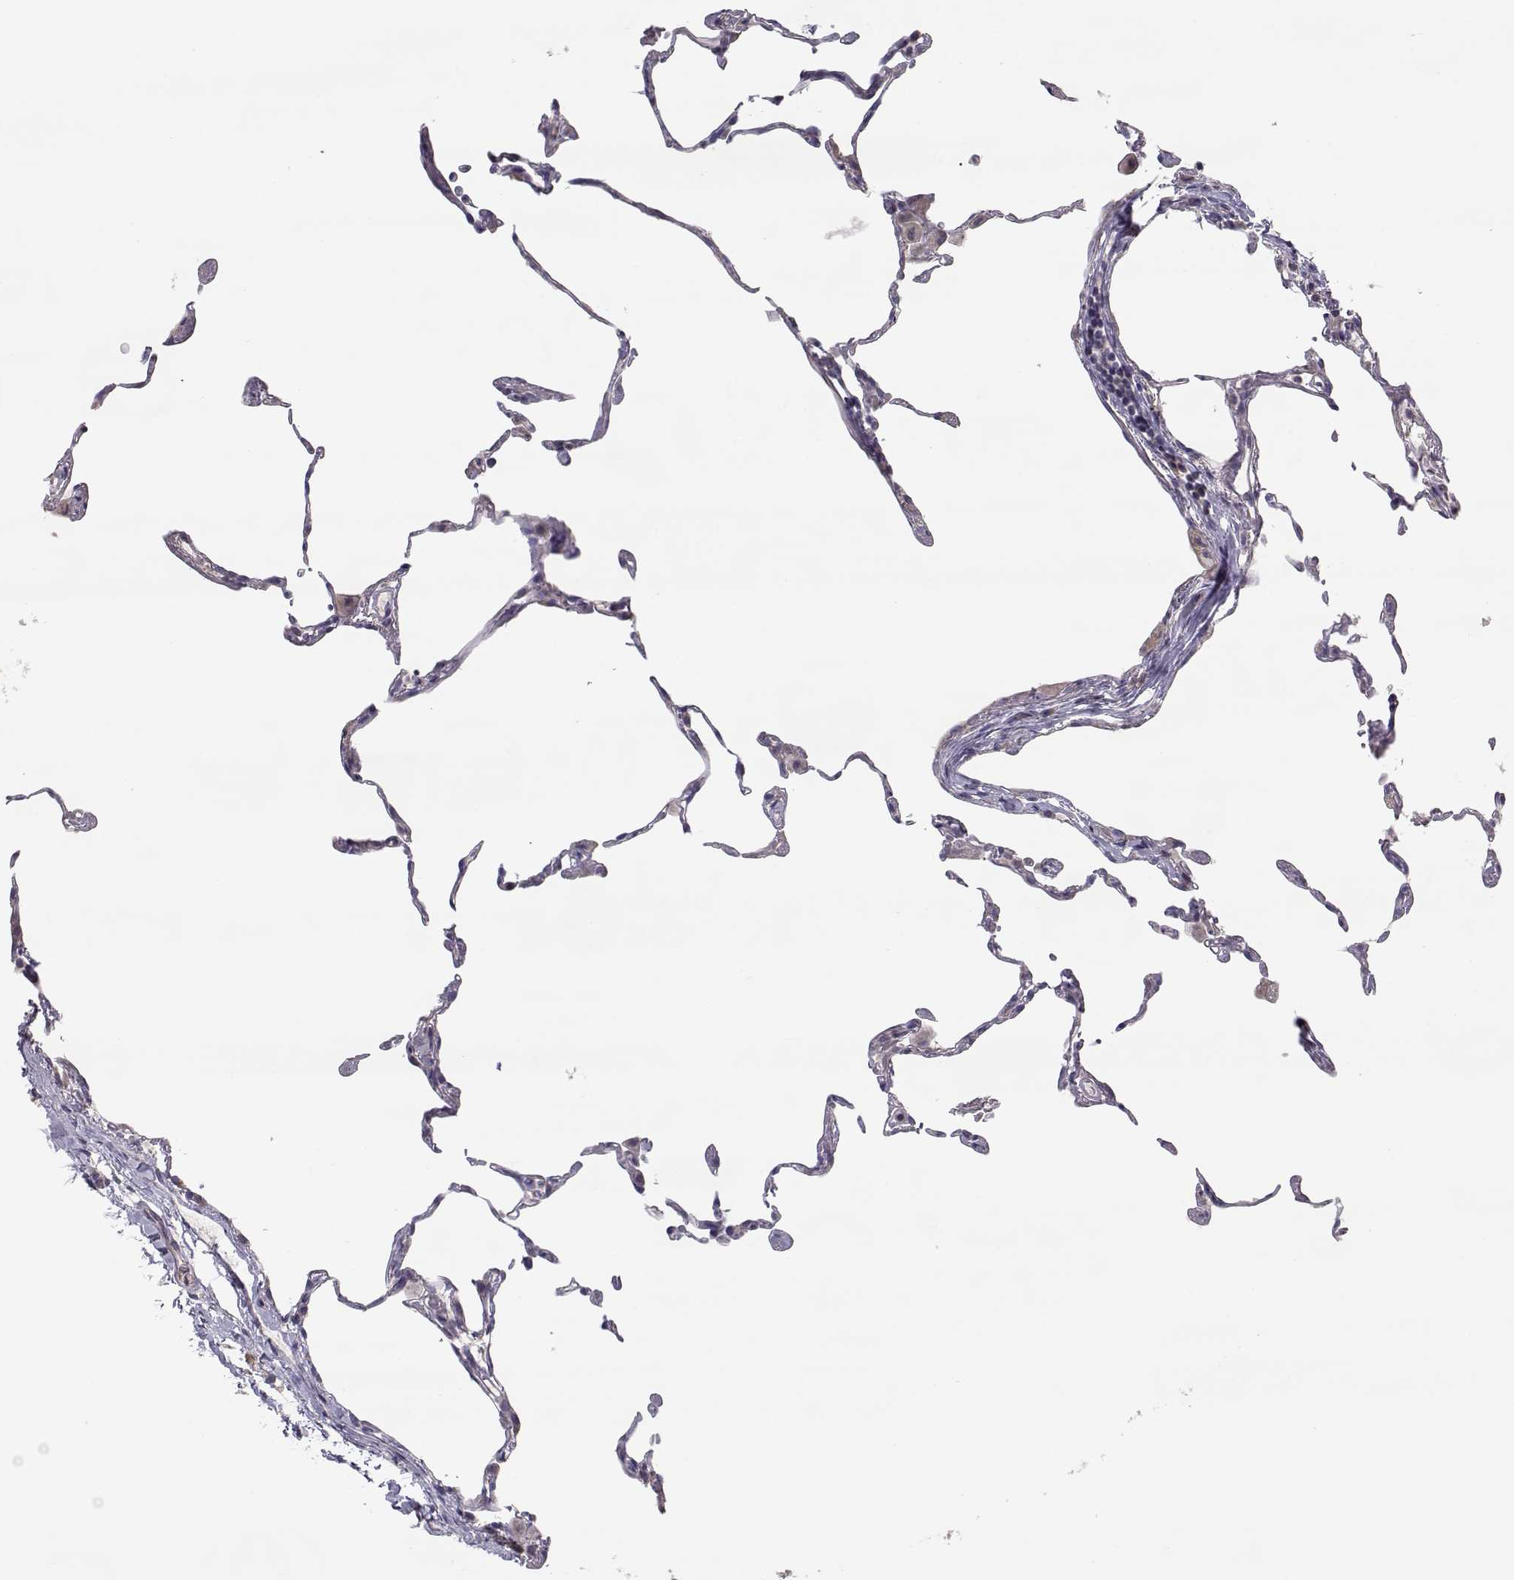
{"staining": {"intensity": "negative", "quantity": "none", "location": "none"}, "tissue": "lung", "cell_type": "Alveolar cells", "image_type": "normal", "snomed": [{"axis": "morphology", "description": "Normal tissue, NOS"}, {"axis": "topography", "description": "Lung"}], "caption": "This histopathology image is of benign lung stained with immunohistochemistry to label a protein in brown with the nuclei are counter-stained blue. There is no staining in alveolar cells.", "gene": "NCAM2", "patient": {"sex": "female", "age": 57}}